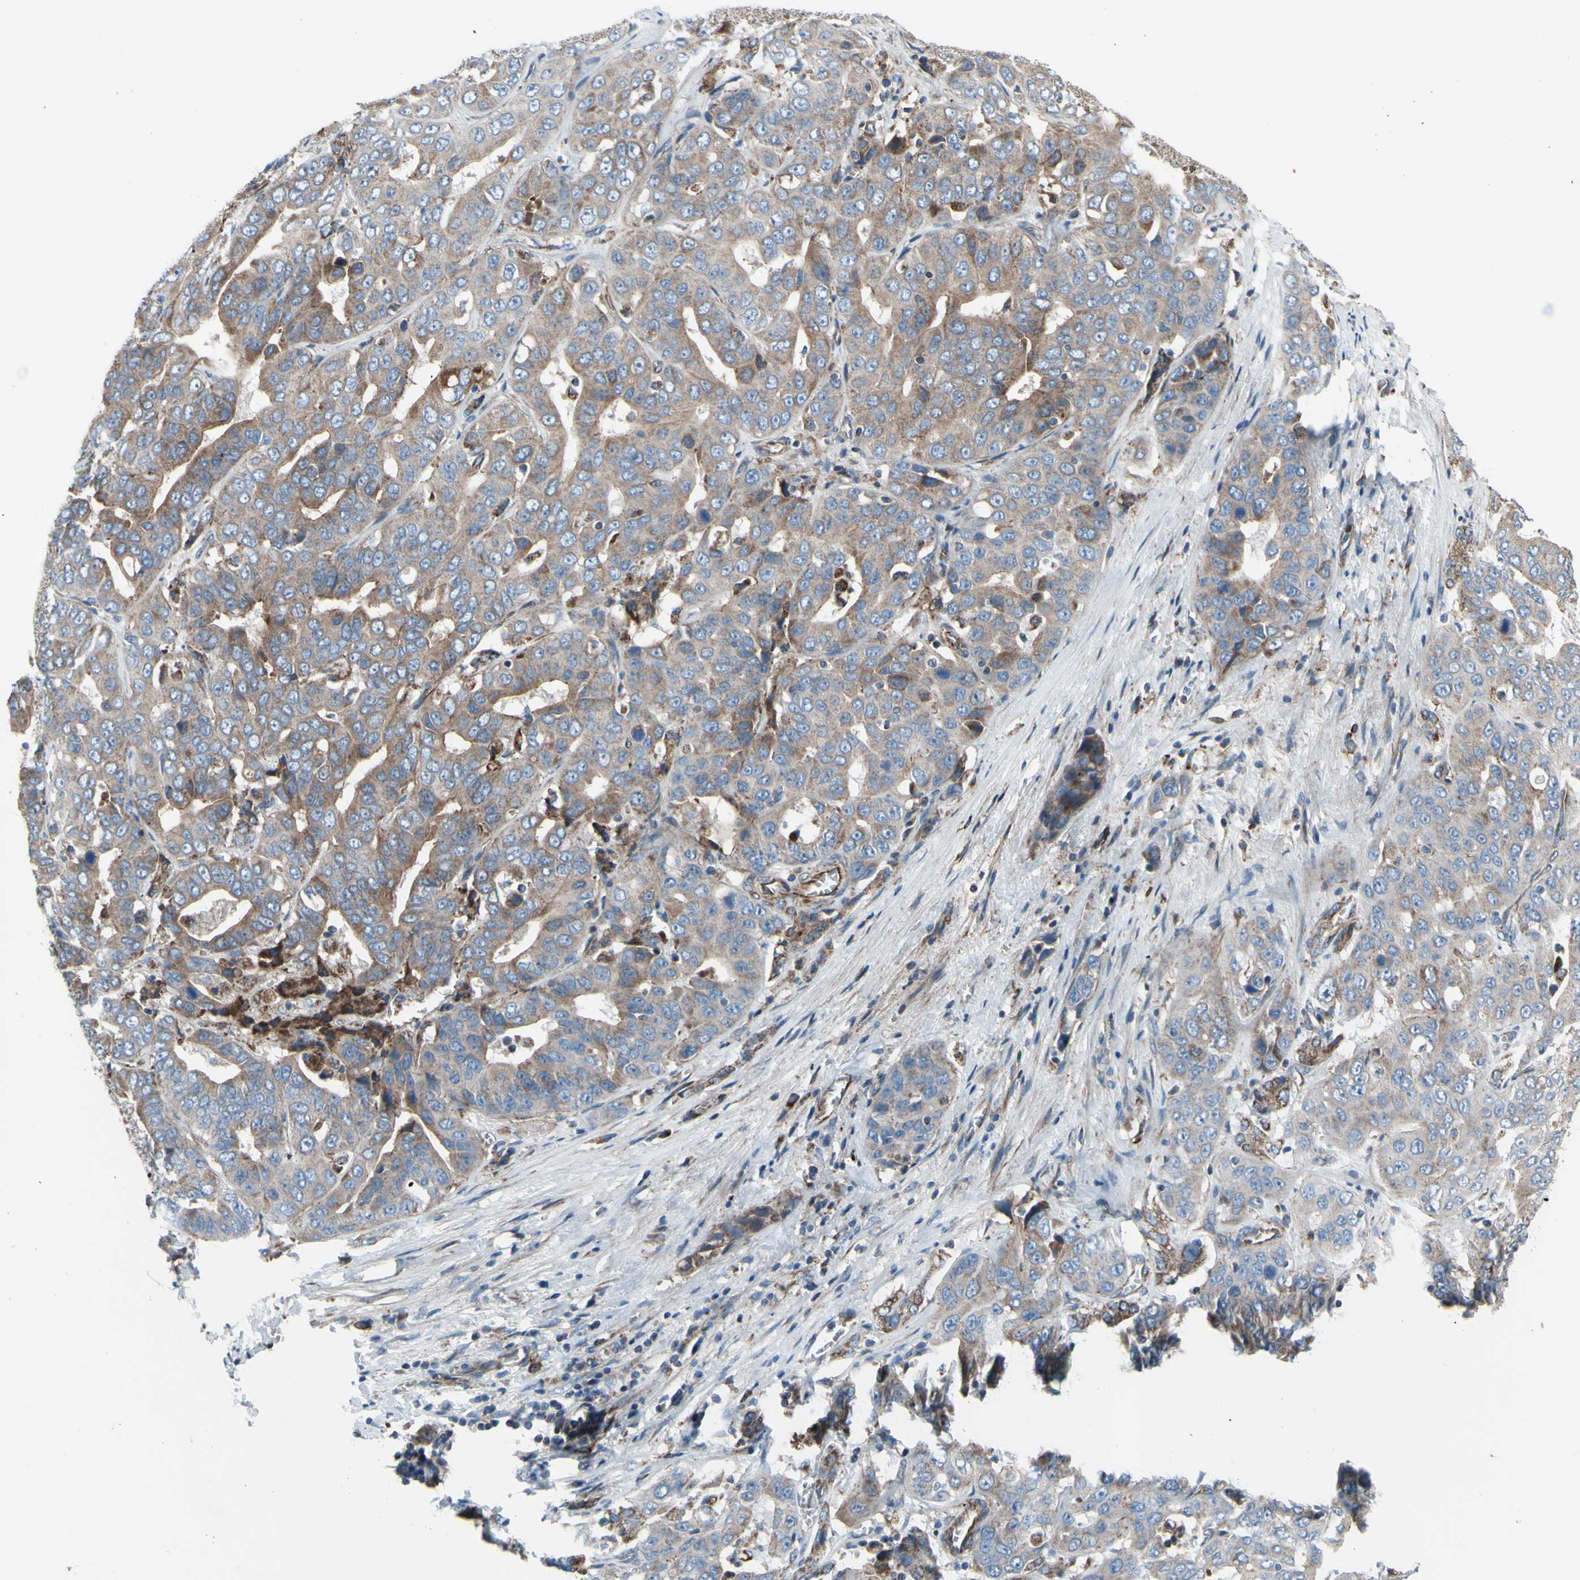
{"staining": {"intensity": "moderate", "quantity": ">75%", "location": "cytoplasmic/membranous"}, "tissue": "liver cancer", "cell_type": "Tumor cells", "image_type": "cancer", "snomed": [{"axis": "morphology", "description": "Cholangiocarcinoma"}, {"axis": "topography", "description": "Liver"}], "caption": "The photomicrograph displays staining of liver cancer (cholangiocarcinoma), revealing moderate cytoplasmic/membranous protein expression (brown color) within tumor cells.", "gene": "EMC7", "patient": {"sex": "female", "age": 52}}